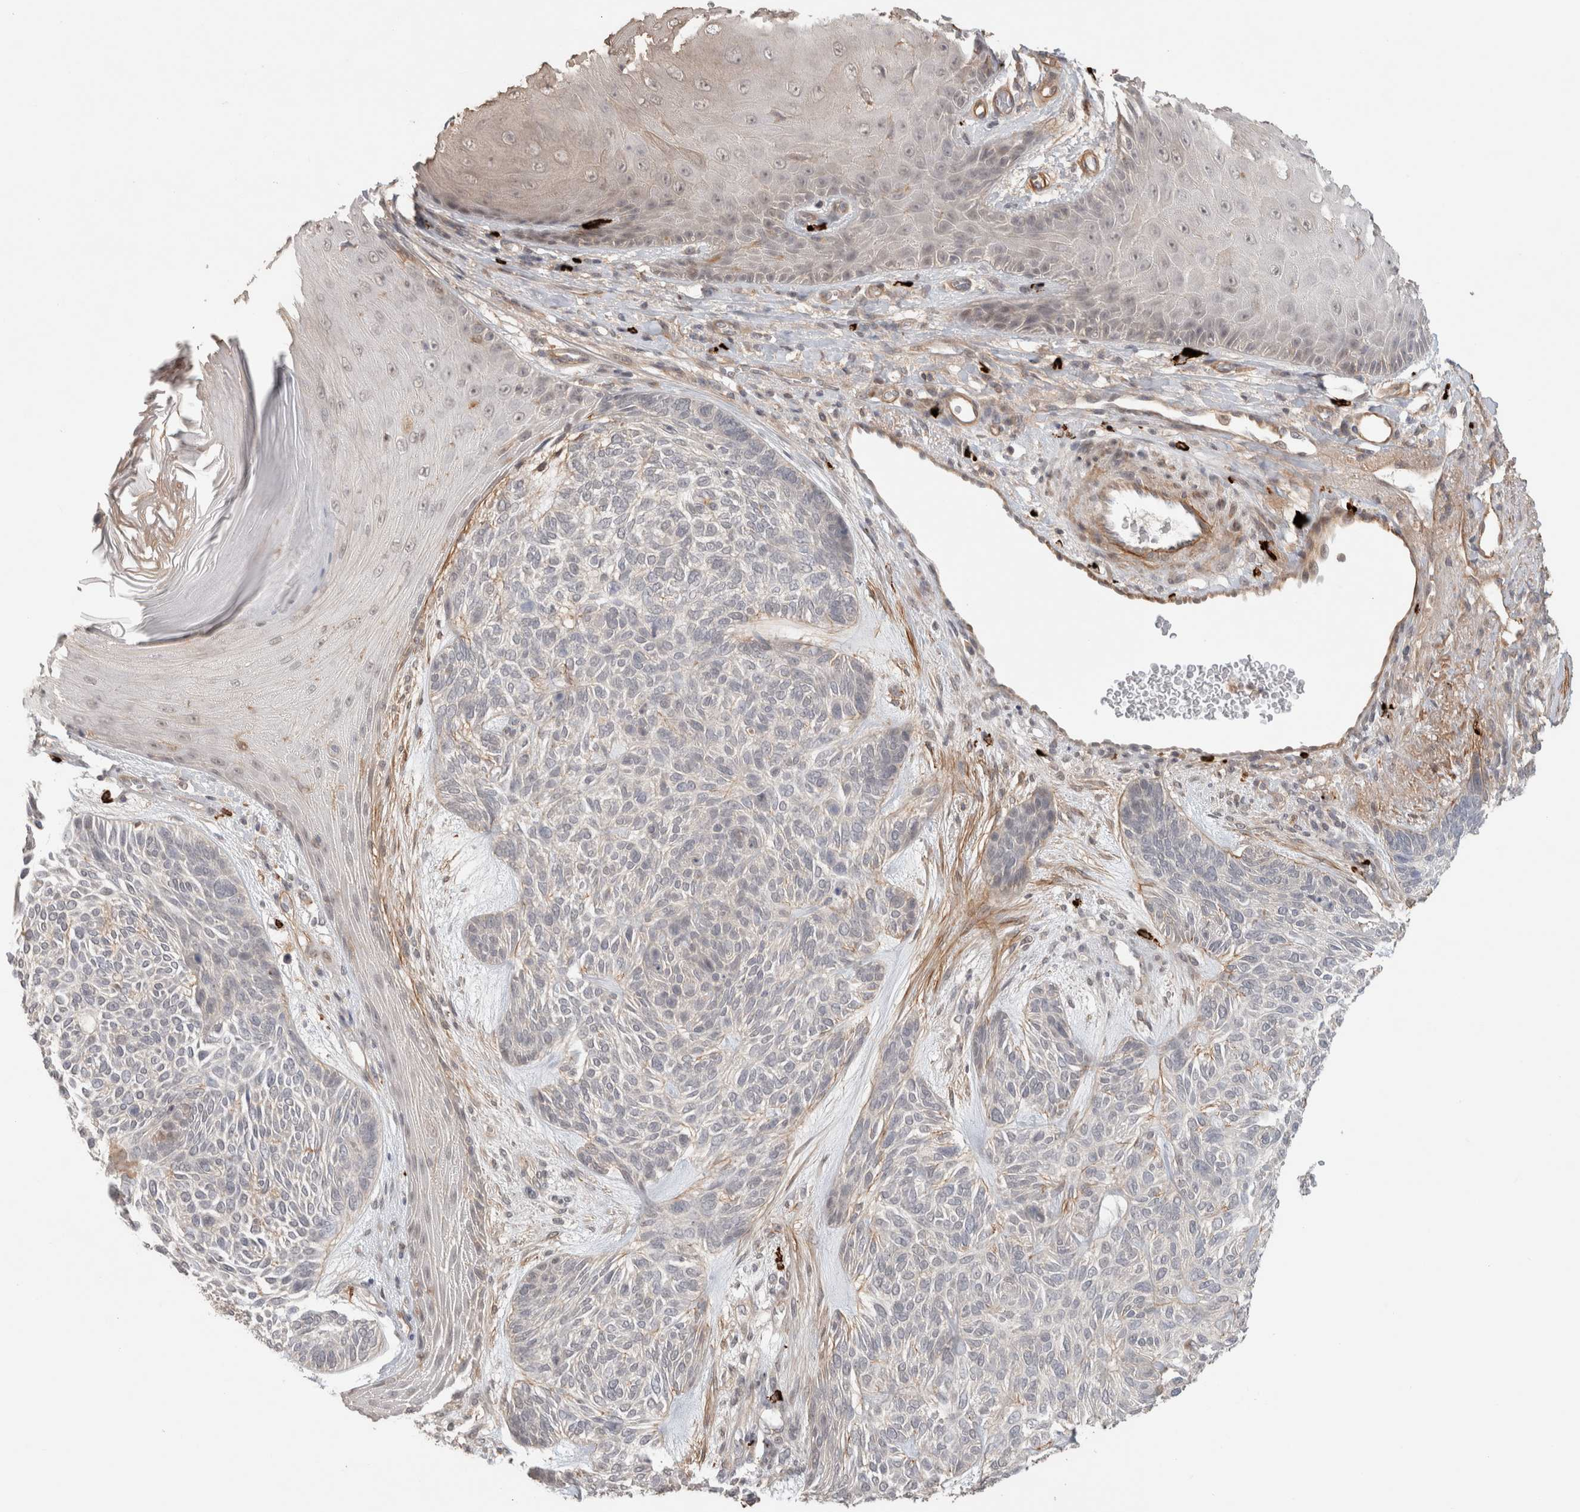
{"staining": {"intensity": "negative", "quantity": "none", "location": "none"}, "tissue": "skin cancer", "cell_type": "Tumor cells", "image_type": "cancer", "snomed": [{"axis": "morphology", "description": "Basal cell carcinoma"}, {"axis": "topography", "description": "Skin"}], "caption": "Immunohistochemistry (IHC) micrograph of skin cancer stained for a protein (brown), which displays no staining in tumor cells.", "gene": "HSPG2", "patient": {"sex": "male", "age": 55}}